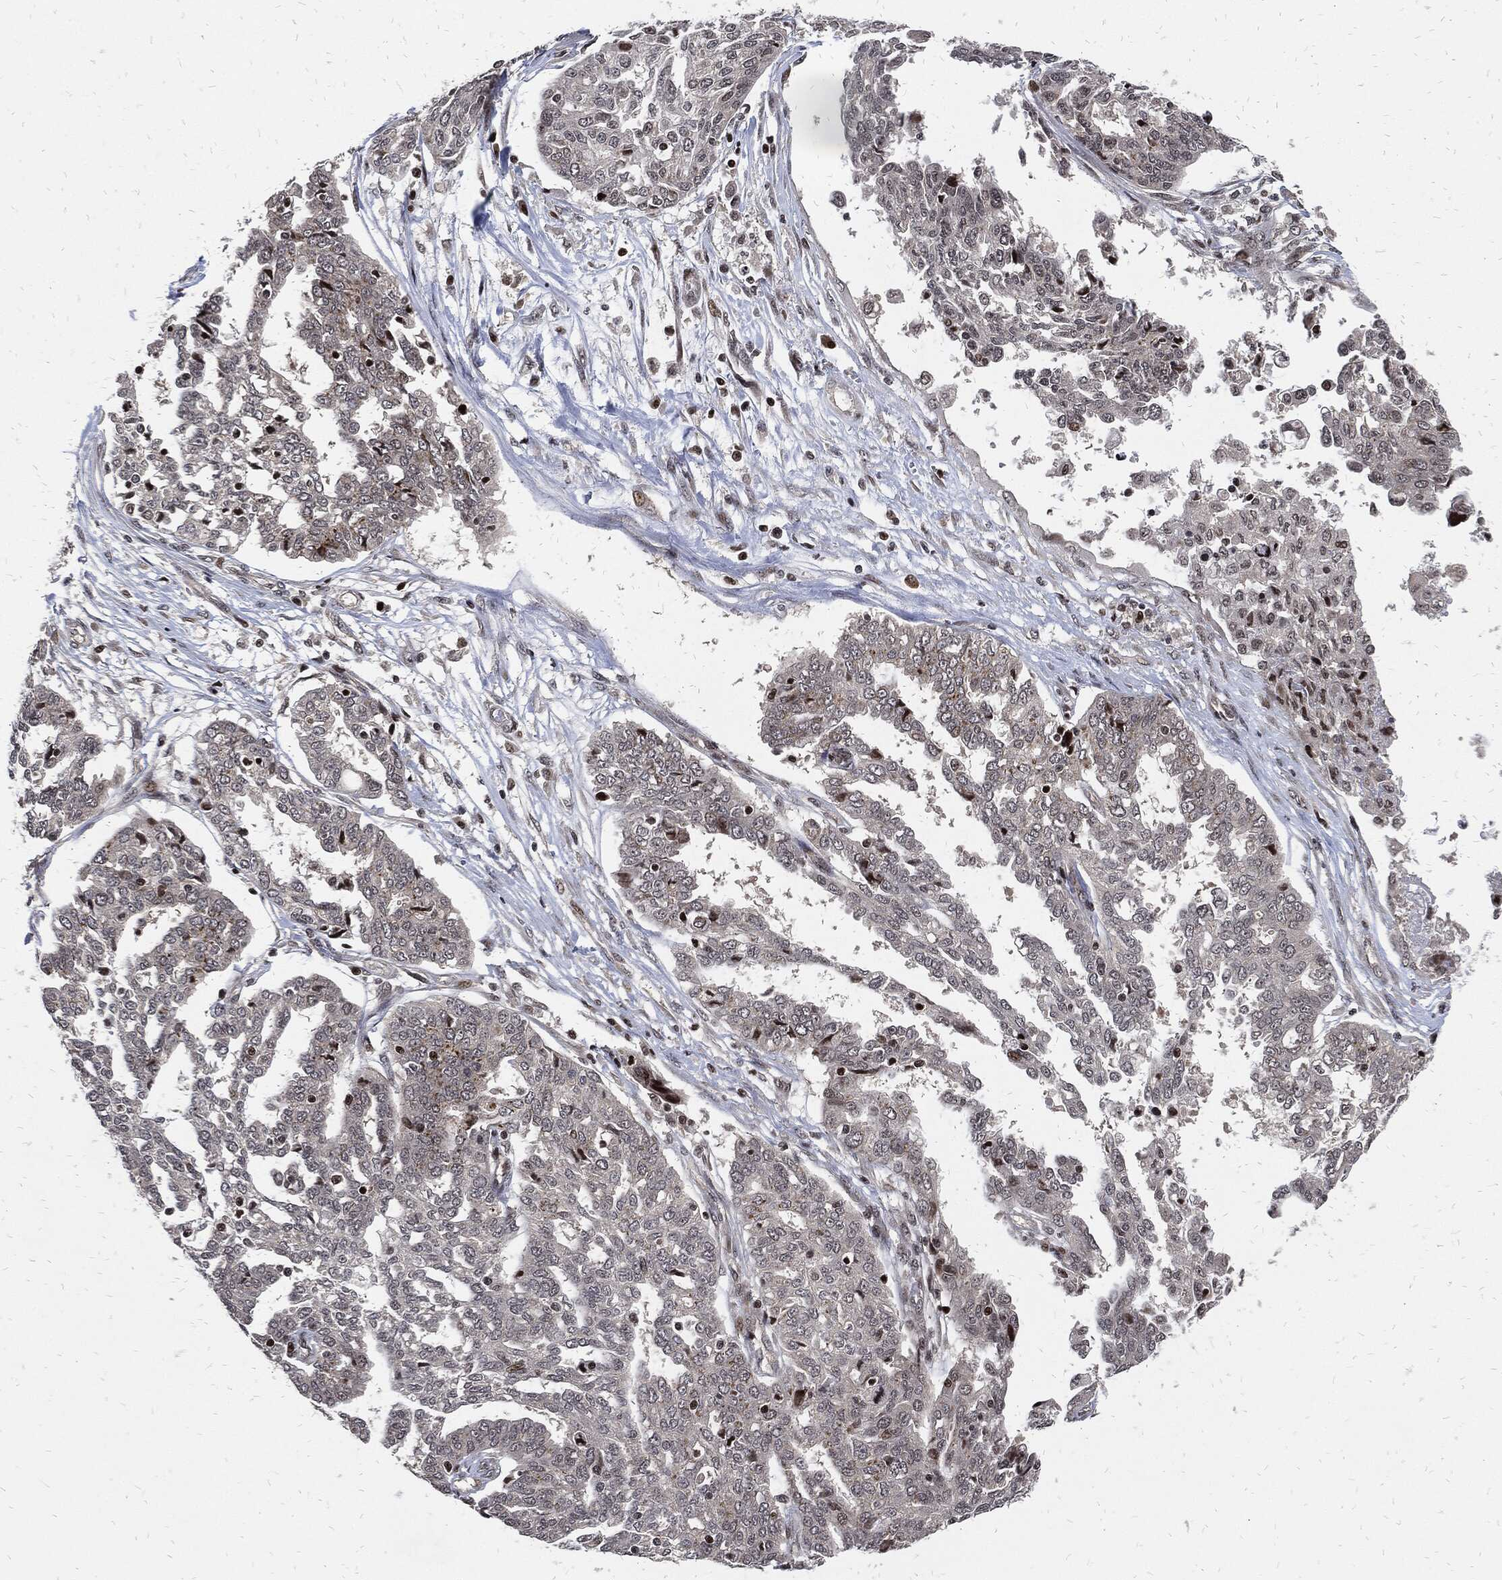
{"staining": {"intensity": "moderate", "quantity": "<25%", "location": "cytoplasmic/membranous"}, "tissue": "ovarian cancer", "cell_type": "Tumor cells", "image_type": "cancer", "snomed": [{"axis": "morphology", "description": "Cystadenocarcinoma, serous, NOS"}, {"axis": "topography", "description": "Ovary"}], "caption": "High-magnification brightfield microscopy of ovarian cancer (serous cystadenocarcinoma) stained with DAB (3,3'-diaminobenzidine) (brown) and counterstained with hematoxylin (blue). tumor cells exhibit moderate cytoplasmic/membranous positivity is present in about<25% of cells. (DAB (3,3'-diaminobenzidine) IHC with brightfield microscopy, high magnification).", "gene": "ZNF775", "patient": {"sex": "female", "age": 67}}